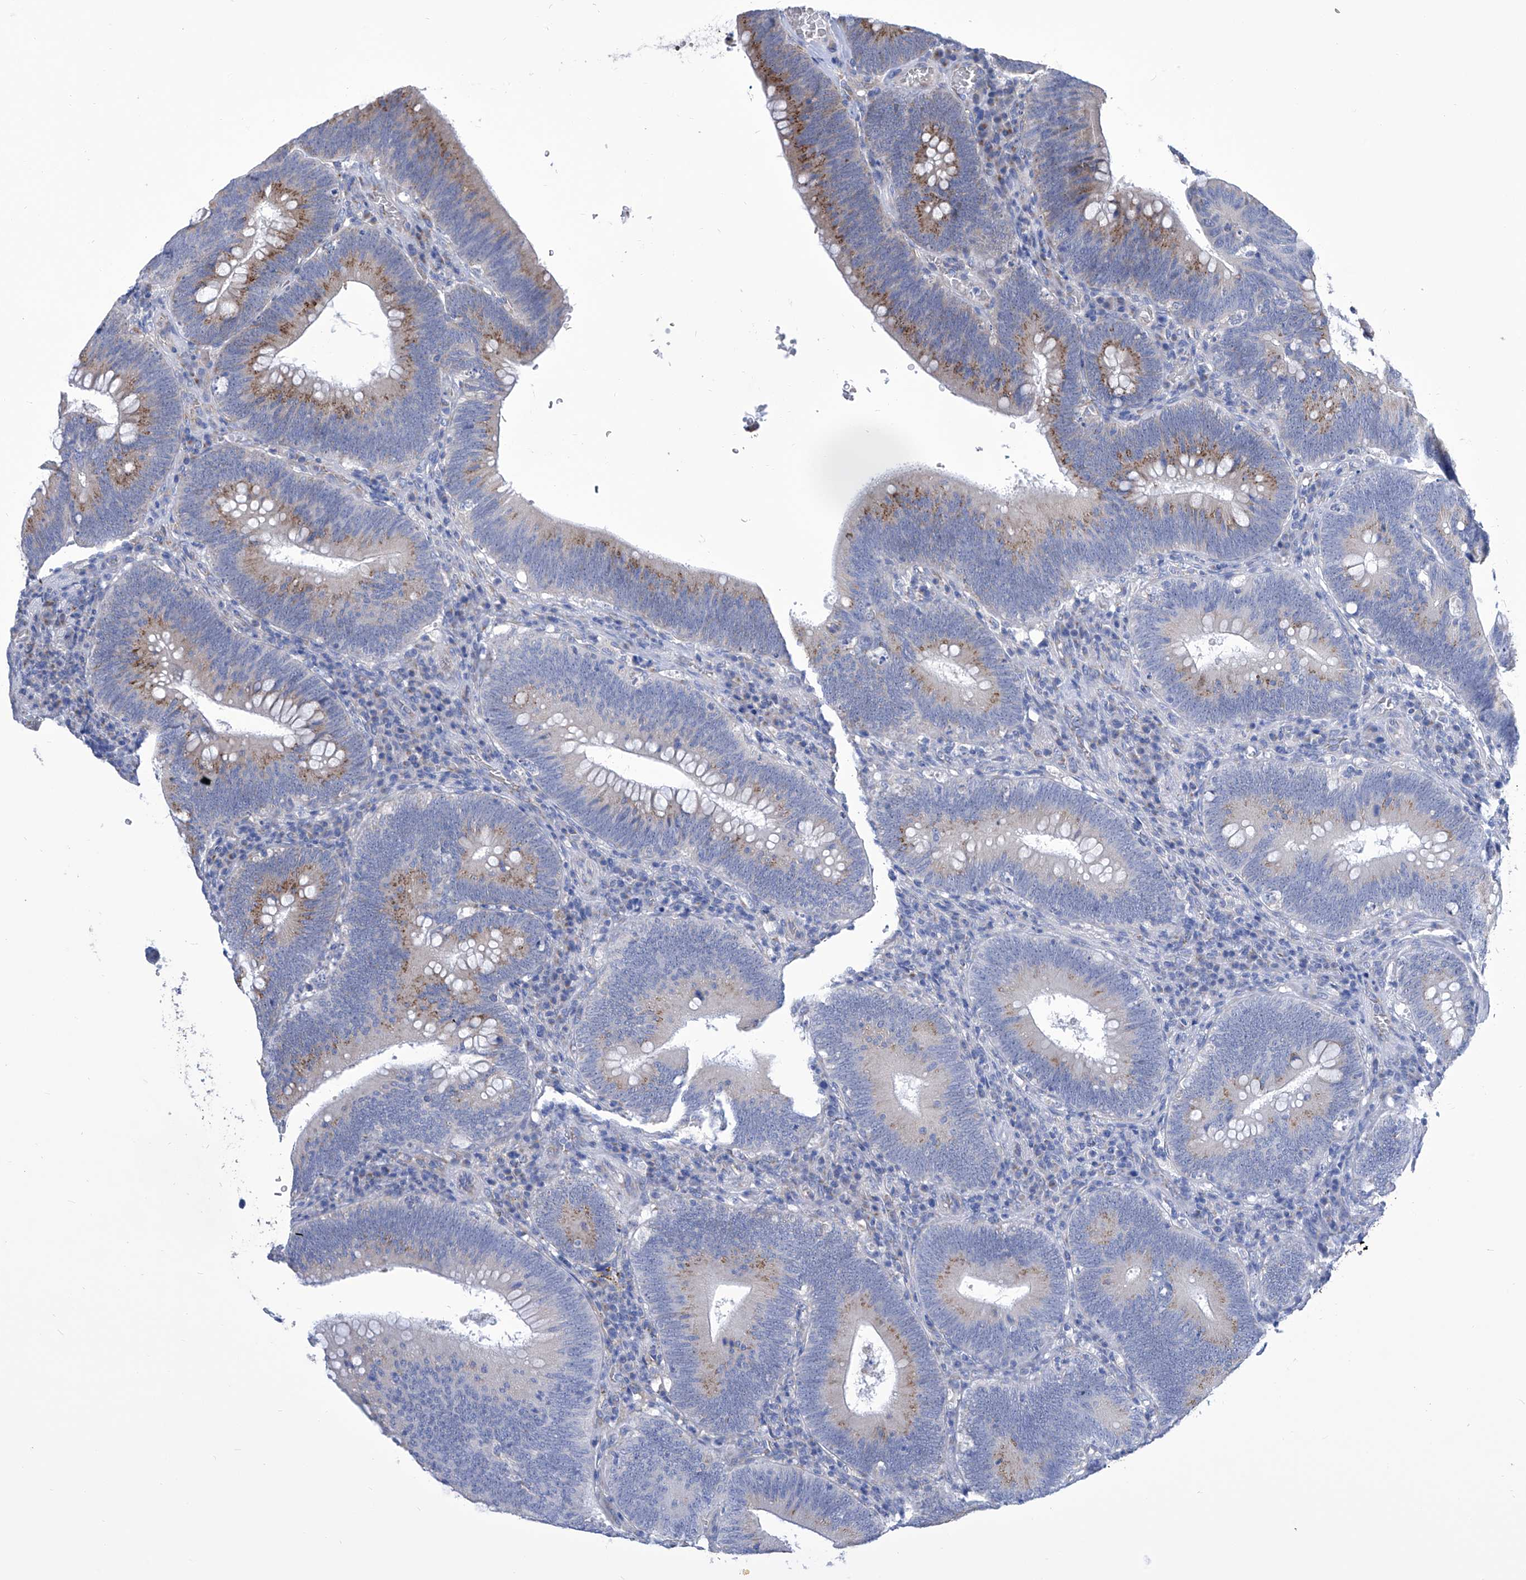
{"staining": {"intensity": "moderate", "quantity": "<25%", "location": "cytoplasmic/membranous"}, "tissue": "colorectal cancer", "cell_type": "Tumor cells", "image_type": "cancer", "snomed": [{"axis": "morphology", "description": "Normal tissue, NOS"}, {"axis": "topography", "description": "Colon"}], "caption": "A high-resolution photomicrograph shows immunohistochemistry staining of colorectal cancer, which demonstrates moderate cytoplasmic/membranous positivity in about <25% of tumor cells. The protein is shown in brown color, while the nuclei are stained blue.", "gene": "TJAP1", "patient": {"sex": "female", "age": 82}}